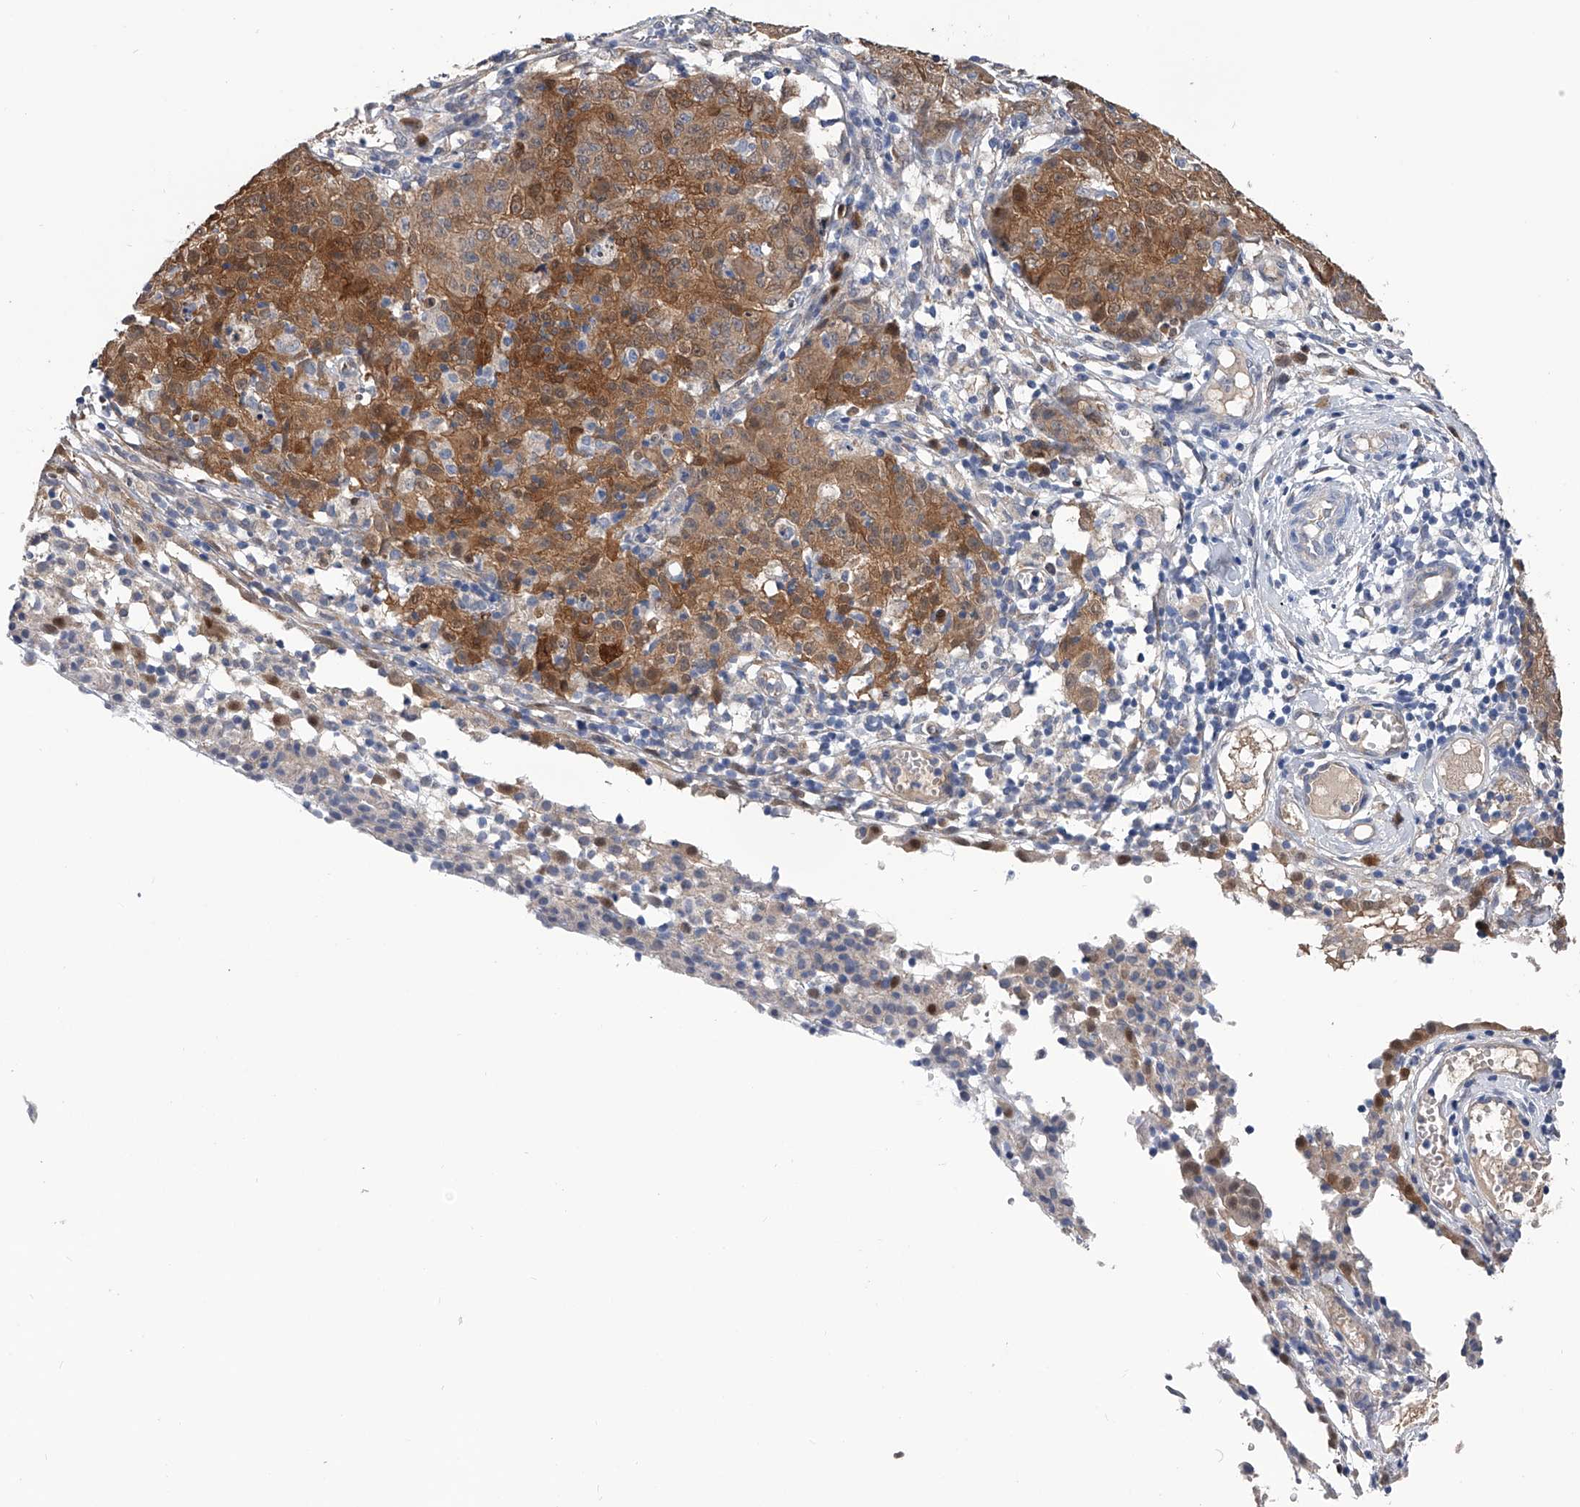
{"staining": {"intensity": "moderate", "quantity": ">75%", "location": "cytoplasmic/membranous,nuclear"}, "tissue": "ovarian cancer", "cell_type": "Tumor cells", "image_type": "cancer", "snomed": [{"axis": "morphology", "description": "Carcinoma, endometroid"}, {"axis": "topography", "description": "Ovary"}], "caption": "IHC staining of ovarian cancer, which demonstrates medium levels of moderate cytoplasmic/membranous and nuclear staining in about >75% of tumor cells indicating moderate cytoplasmic/membranous and nuclear protein expression. The staining was performed using DAB (3,3'-diaminobenzidine) (brown) for protein detection and nuclei were counterstained in hematoxylin (blue).", "gene": "PGM3", "patient": {"sex": "female", "age": 42}}